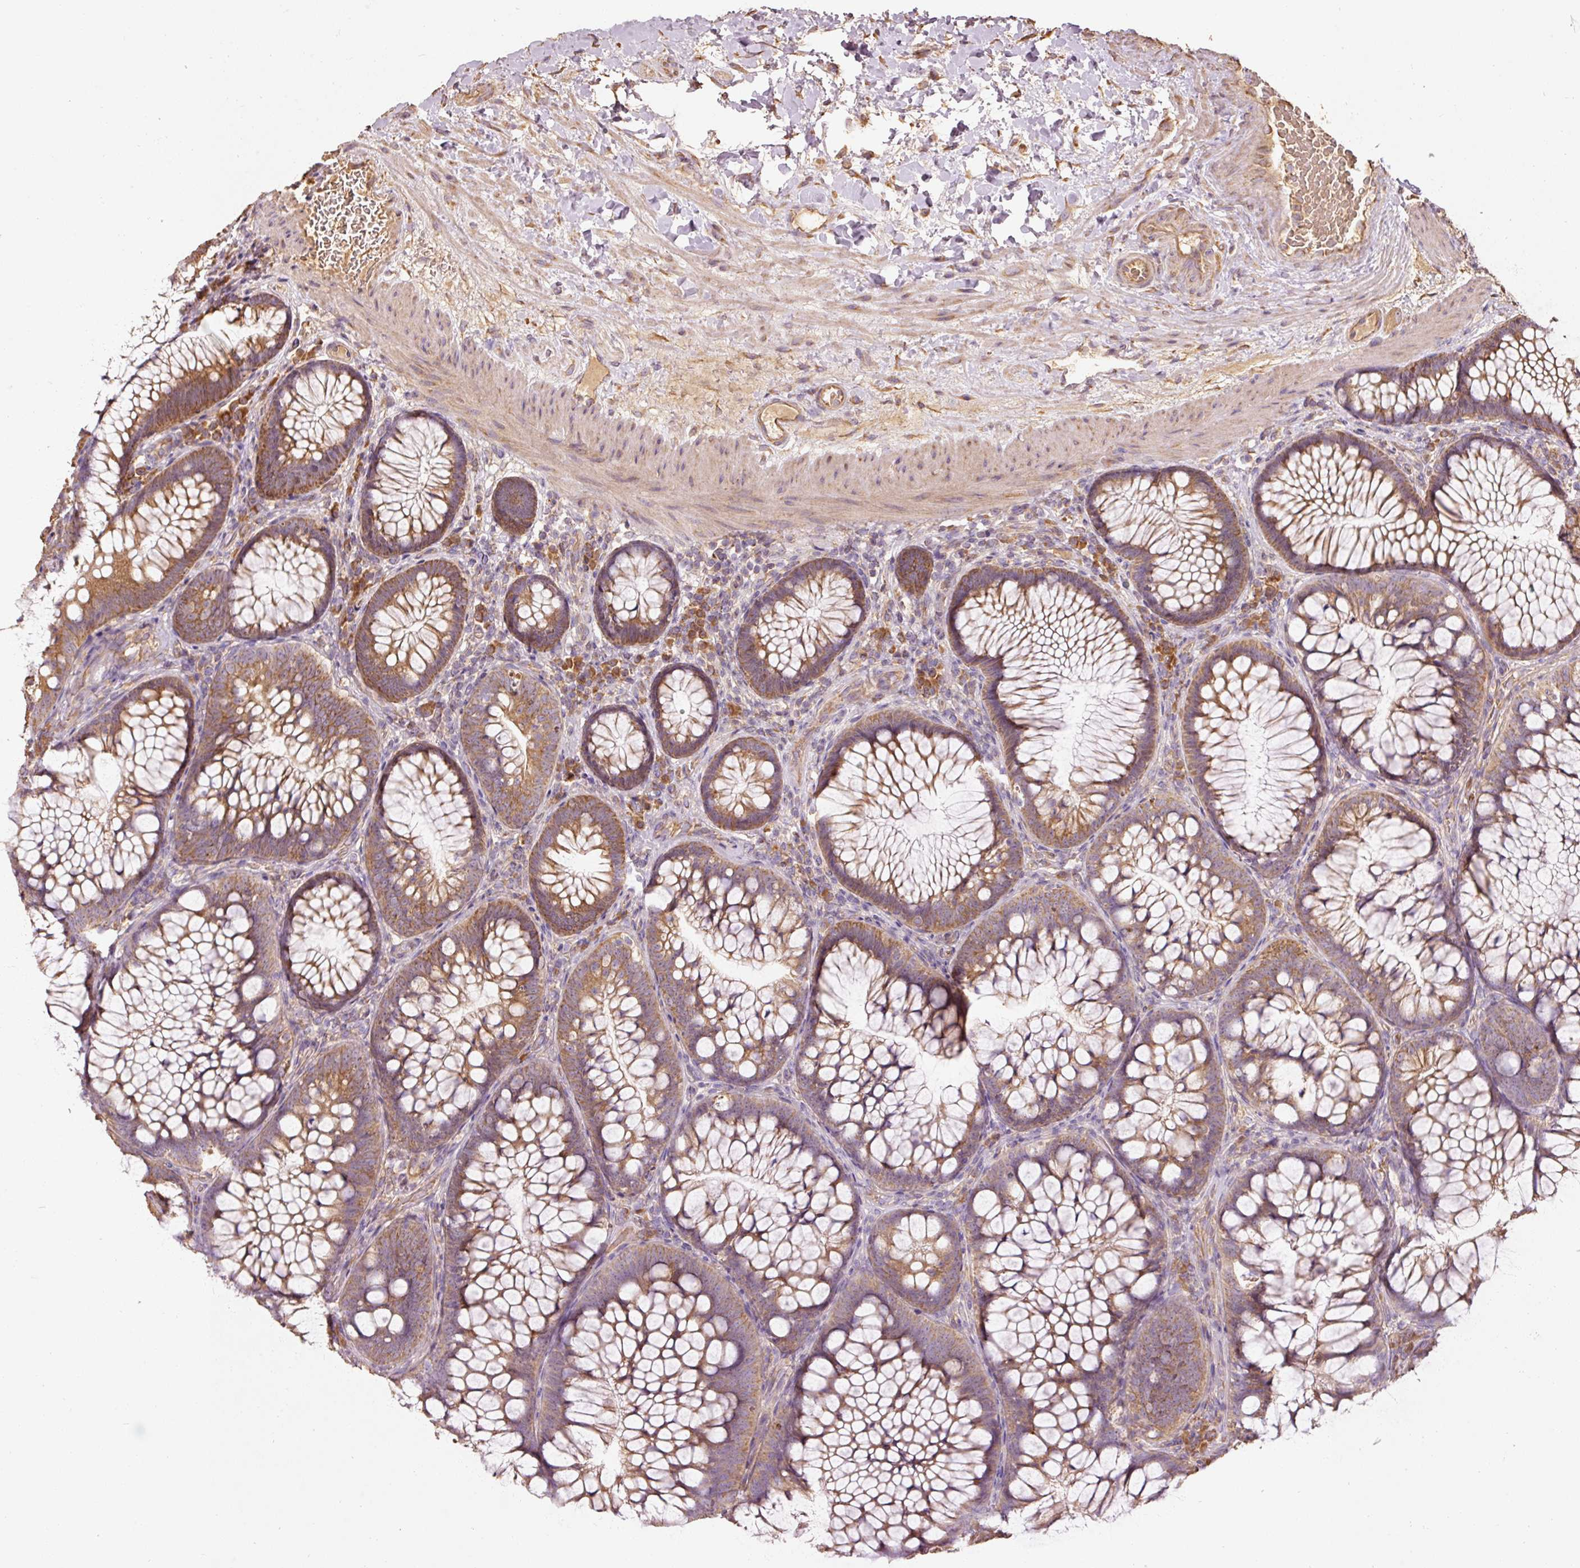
{"staining": {"intensity": "moderate", "quantity": ">75%", "location": "cytoplasmic/membranous"}, "tissue": "colon", "cell_type": "Endothelial cells", "image_type": "normal", "snomed": [{"axis": "morphology", "description": "Normal tissue, NOS"}, {"axis": "morphology", "description": "Adenoma, NOS"}, {"axis": "topography", "description": "Soft tissue"}, {"axis": "topography", "description": "Colon"}], "caption": "About >75% of endothelial cells in normal colon display moderate cytoplasmic/membranous protein positivity as visualized by brown immunohistochemical staining.", "gene": "EFHC1", "patient": {"sex": "male", "age": 47}}